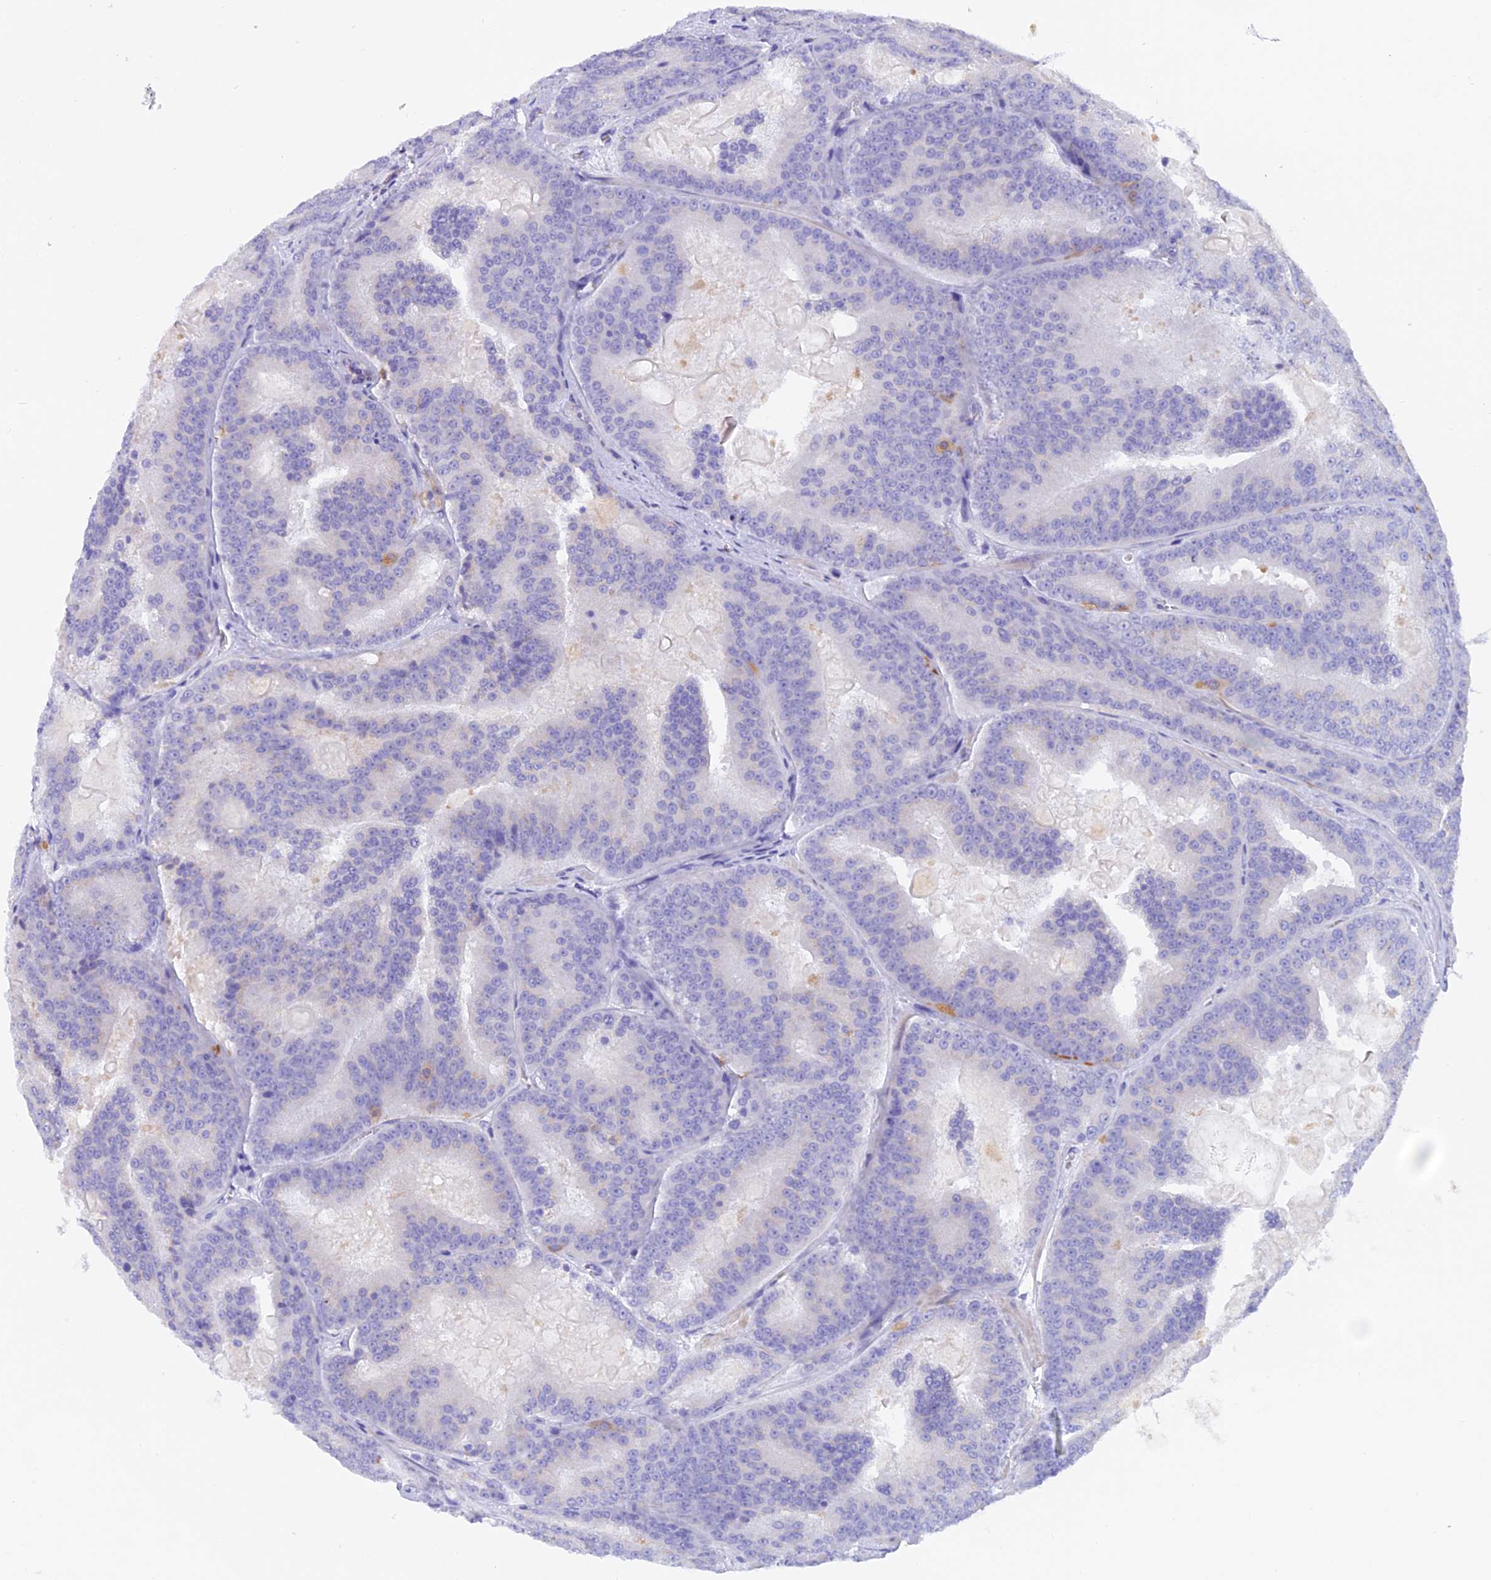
{"staining": {"intensity": "negative", "quantity": "none", "location": "none"}, "tissue": "prostate cancer", "cell_type": "Tumor cells", "image_type": "cancer", "snomed": [{"axis": "morphology", "description": "Adenocarcinoma, High grade"}, {"axis": "topography", "description": "Prostate"}], "caption": "Histopathology image shows no significant protein positivity in tumor cells of prostate adenocarcinoma (high-grade). (DAB (3,3'-diaminobenzidine) IHC with hematoxylin counter stain).", "gene": "C17orf67", "patient": {"sex": "male", "age": 61}}